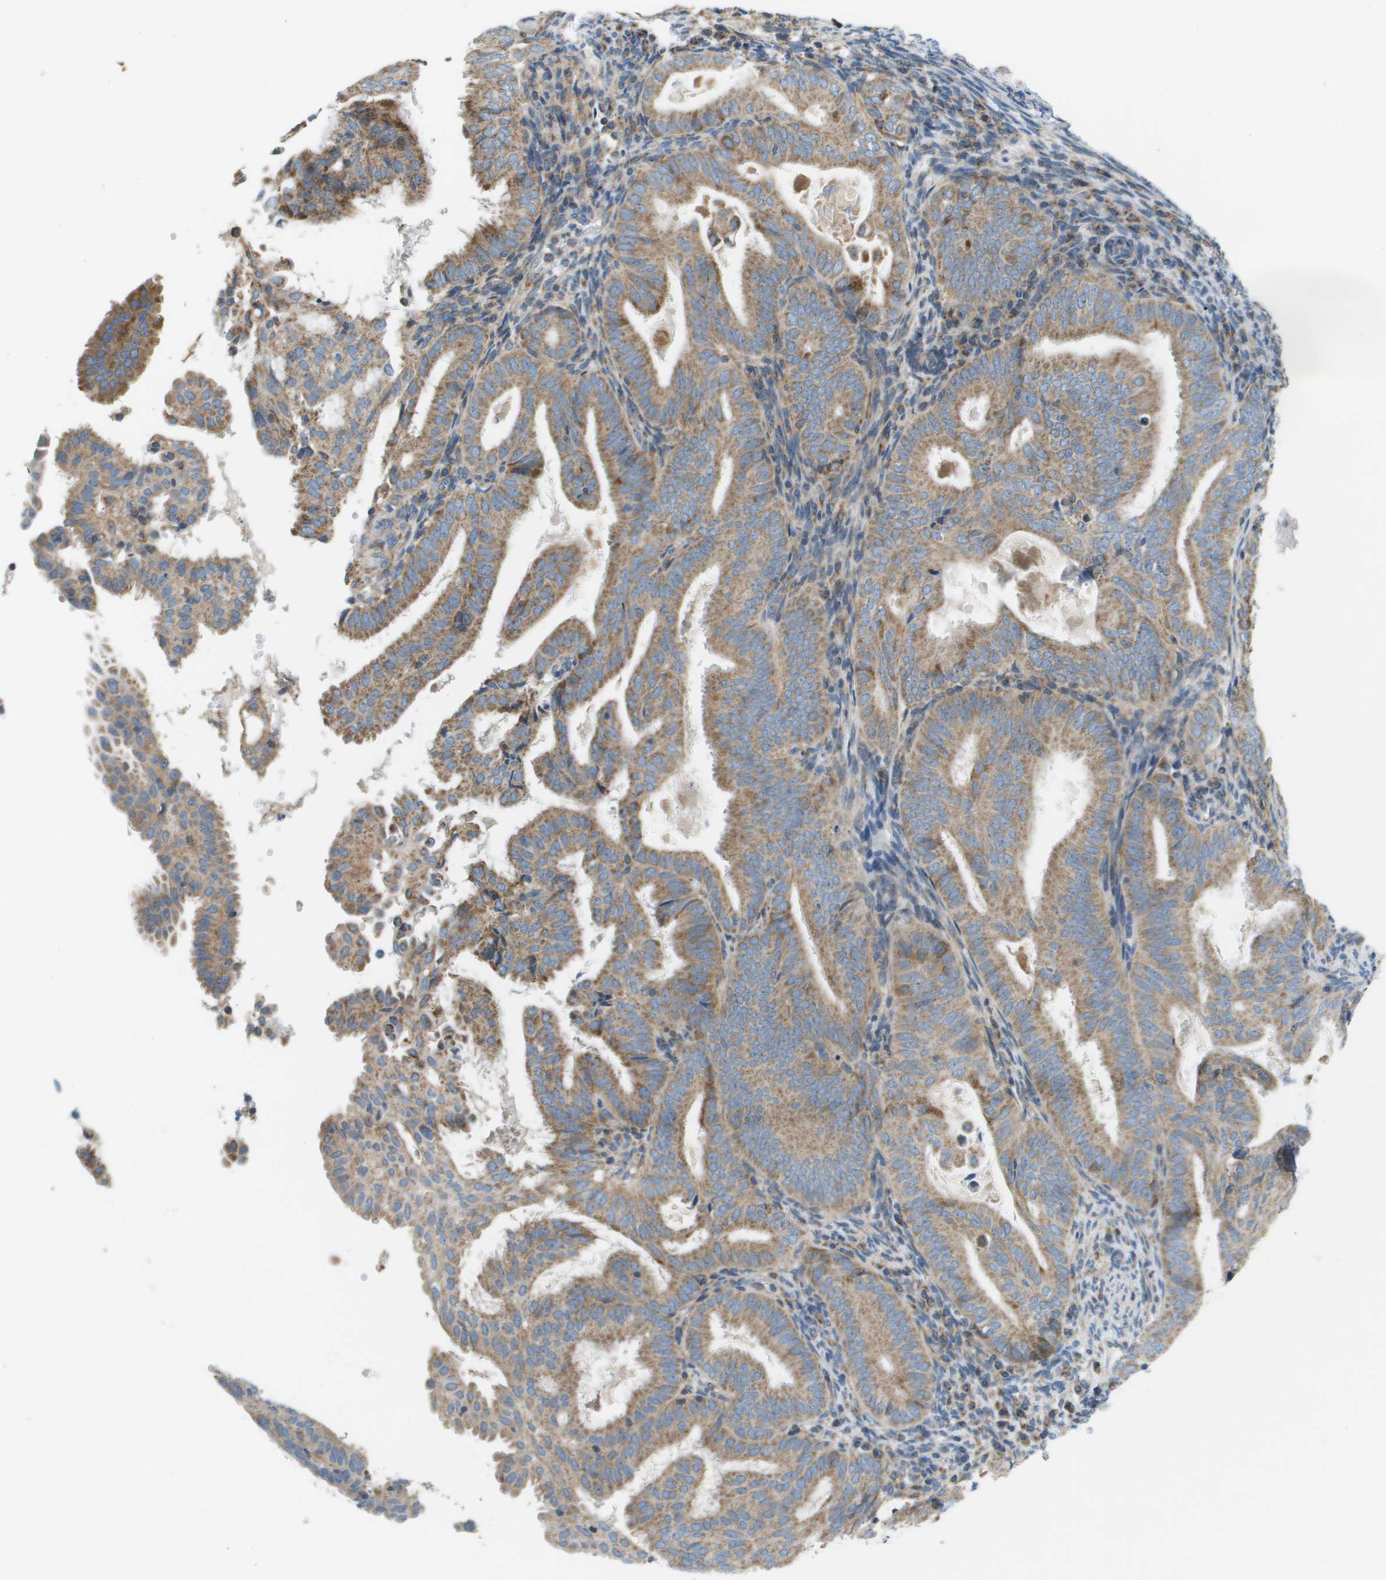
{"staining": {"intensity": "moderate", "quantity": ">75%", "location": "cytoplasmic/membranous"}, "tissue": "endometrial cancer", "cell_type": "Tumor cells", "image_type": "cancer", "snomed": [{"axis": "morphology", "description": "Adenocarcinoma, NOS"}, {"axis": "topography", "description": "Endometrium"}], "caption": "Immunohistochemistry image of human endometrial cancer (adenocarcinoma) stained for a protein (brown), which exhibits medium levels of moderate cytoplasmic/membranous staining in approximately >75% of tumor cells.", "gene": "TAOK3", "patient": {"sex": "female", "age": 58}}